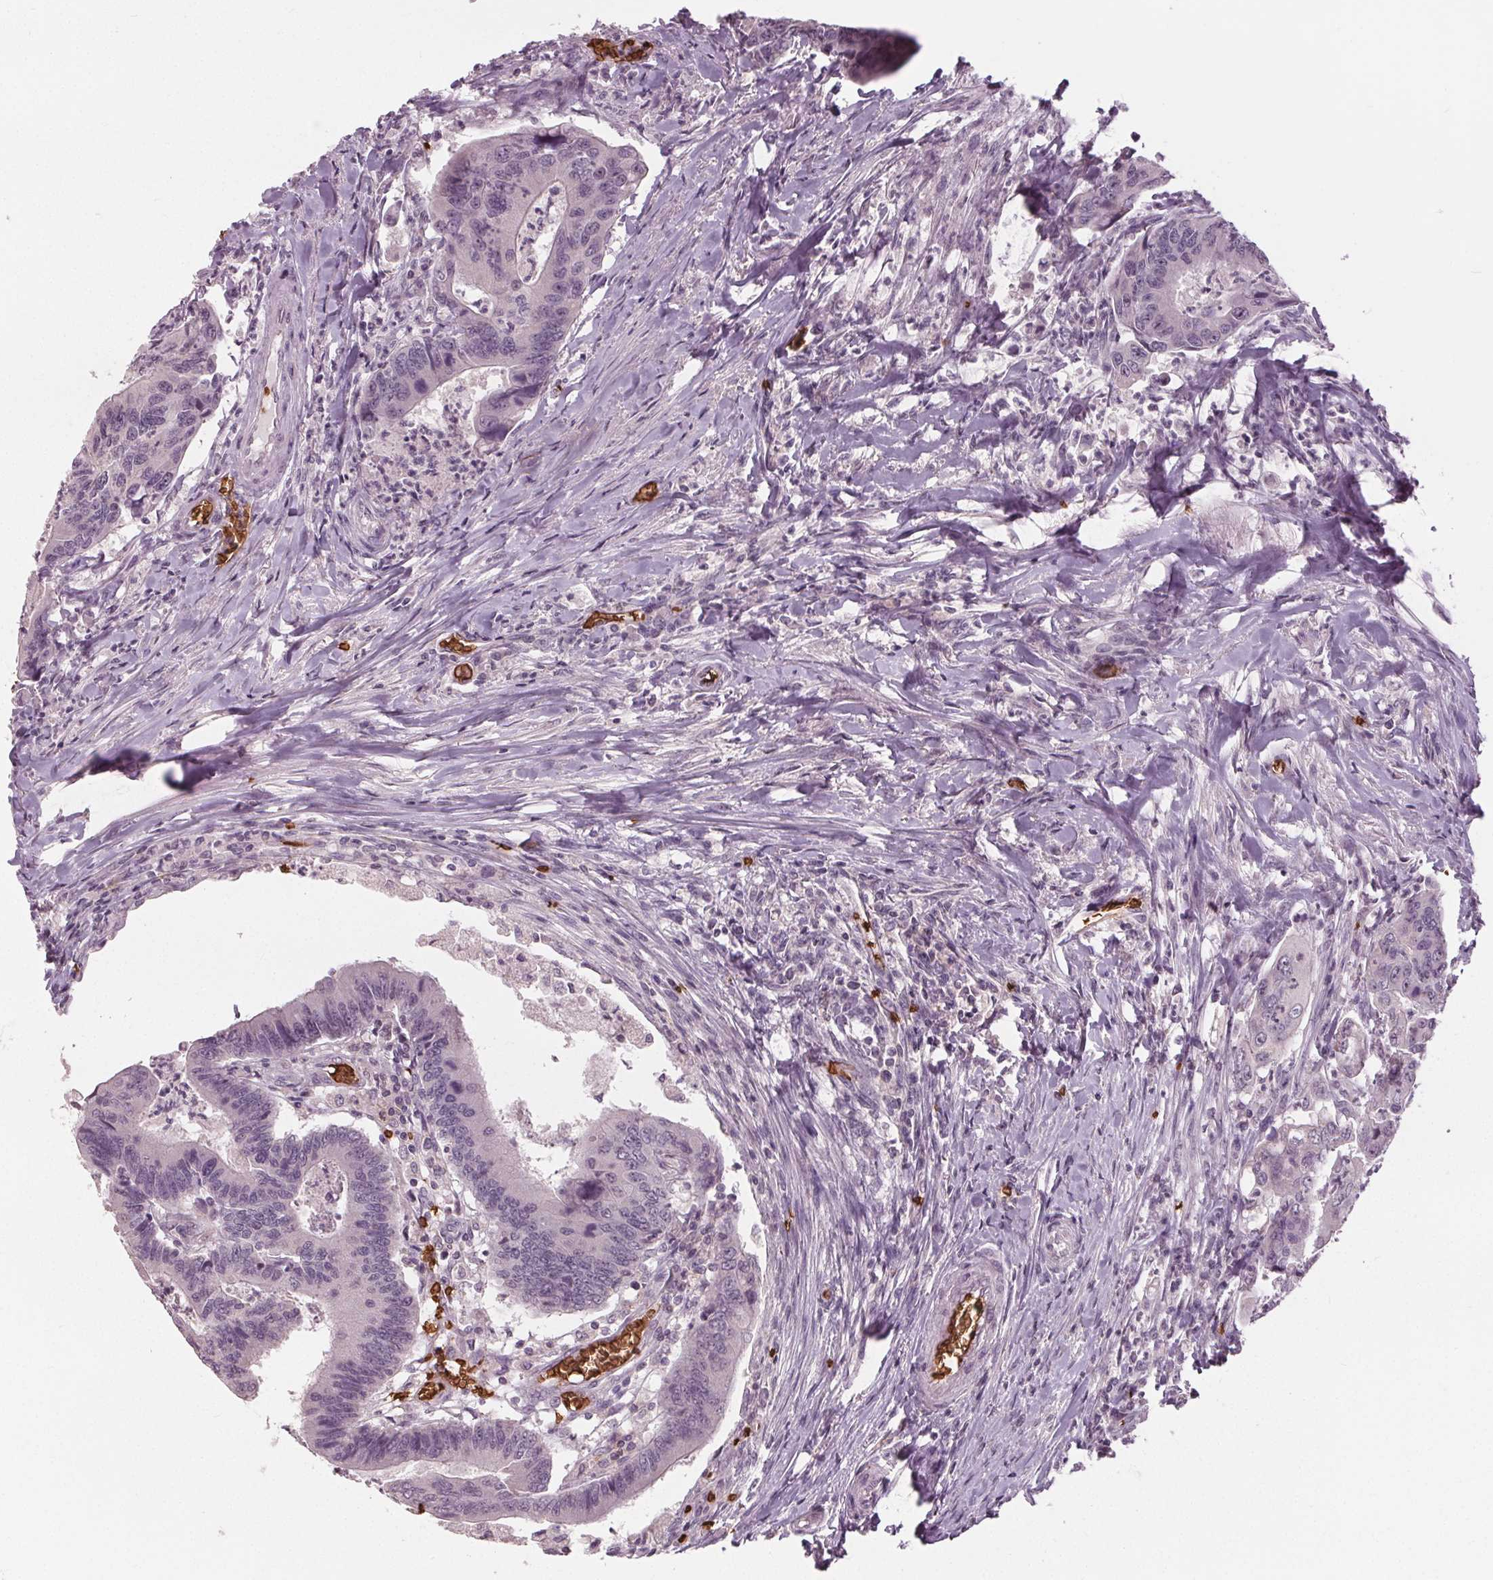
{"staining": {"intensity": "negative", "quantity": "none", "location": "none"}, "tissue": "colorectal cancer", "cell_type": "Tumor cells", "image_type": "cancer", "snomed": [{"axis": "morphology", "description": "Adenocarcinoma, NOS"}, {"axis": "topography", "description": "Colon"}], "caption": "The histopathology image demonstrates no significant expression in tumor cells of colorectal cancer.", "gene": "SLC4A1", "patient": {"sex": "female", "age": 67}}